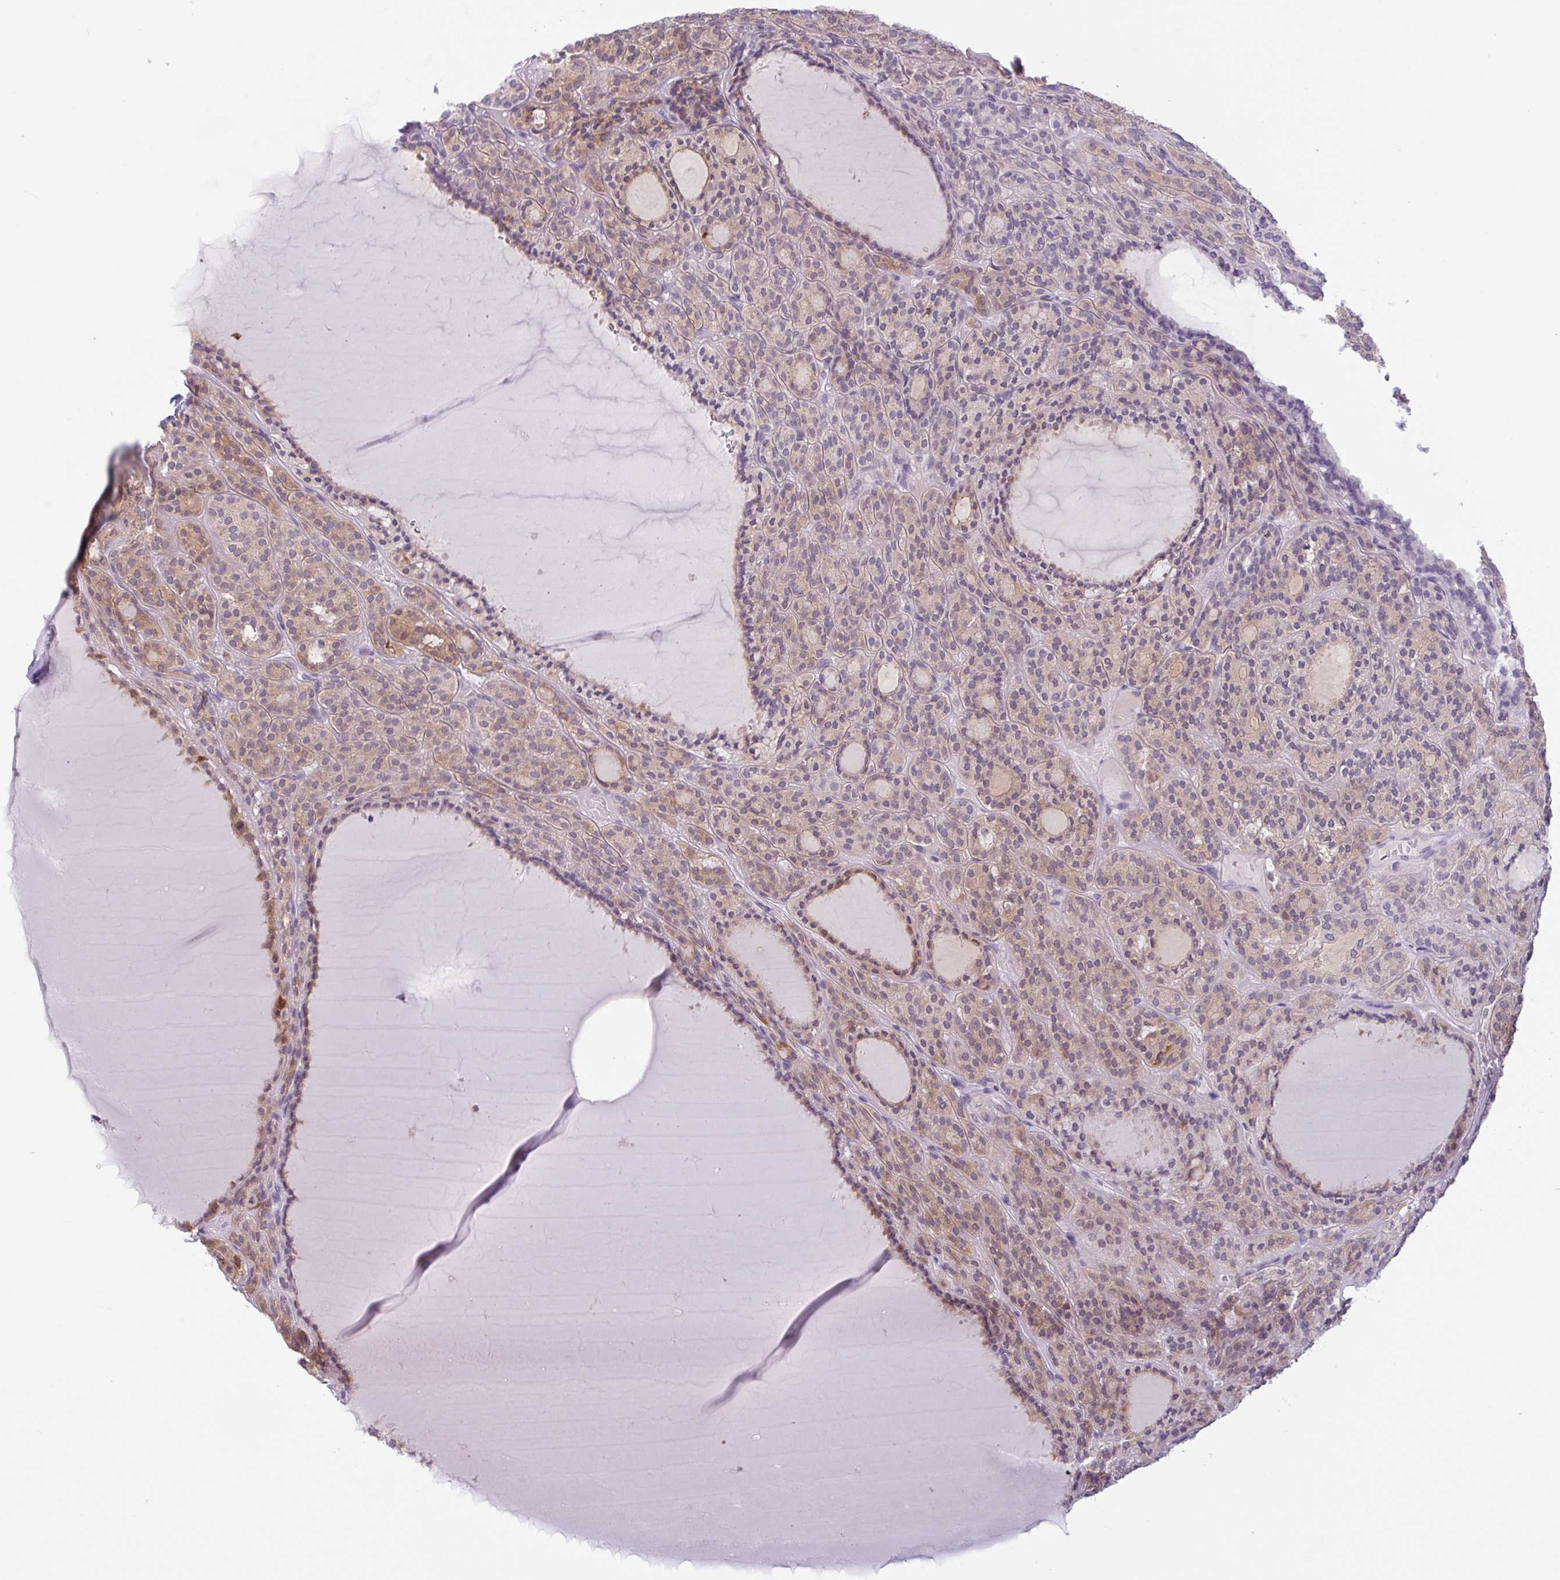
{"staining": {"intensity": "moderate", "quantity": ">75%", "location": "cytoplasmic/membranous"}, "tissue": "thyroid cancer", "cell_type": "Tumor cells", "image_type": "cancer", "snomed": [{"axis": "morphology", "description": "Follicular adenoma carcinoma, NOS"}, {"axis": "topography", "description": "Thyroid gland"}], "caption": "A photomicrograph of thyroid cancer stained for a protein demonstrates moderate cytoplasmic/membranous brown staining in tumor cells. (DAB (3,3'-diaminobenzidine) = brown stain, brightfield microscopy at high magnification).", "gene": "CTSE", "patient": {"sex": "female", "age": 63}}